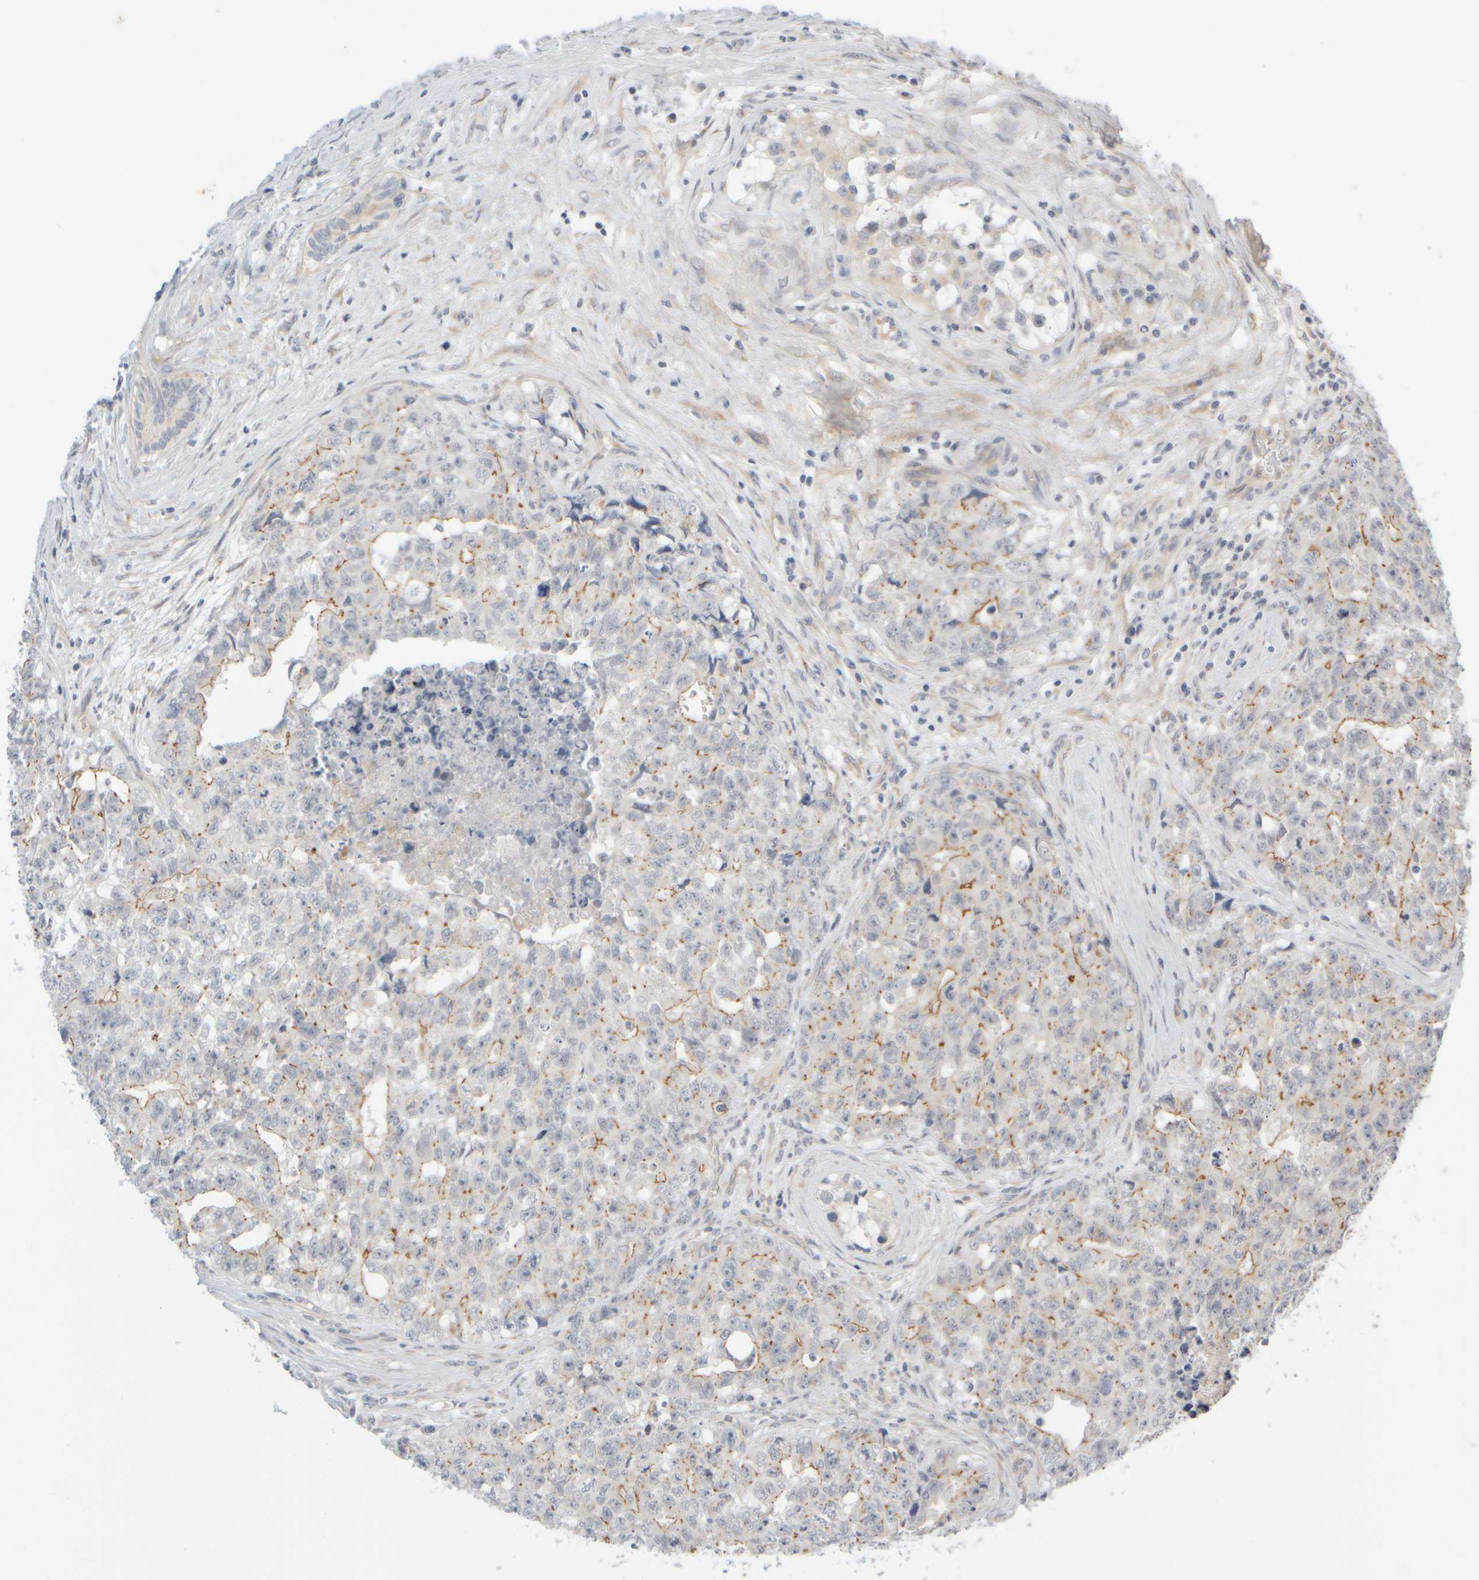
{"staining": {"intensity": "weak", "quantity": "<25%", "location": "cytoplasmic/membranous"}, "tissue": "testis cancer", "cell_type": "Tumor cells", "image_type": "cancer", "snomed": [{"axis": "morphology", "description": "Carcinoma, Embryonal, NOS"}, {"axis": "topography", "description": "Testis"}], "caption": "Testis cancer was stained to show a protein in brown. There is no significant expression in tumor cells.", "gene": "GOPC", "patient": {"sex": "male", "age": 28}}